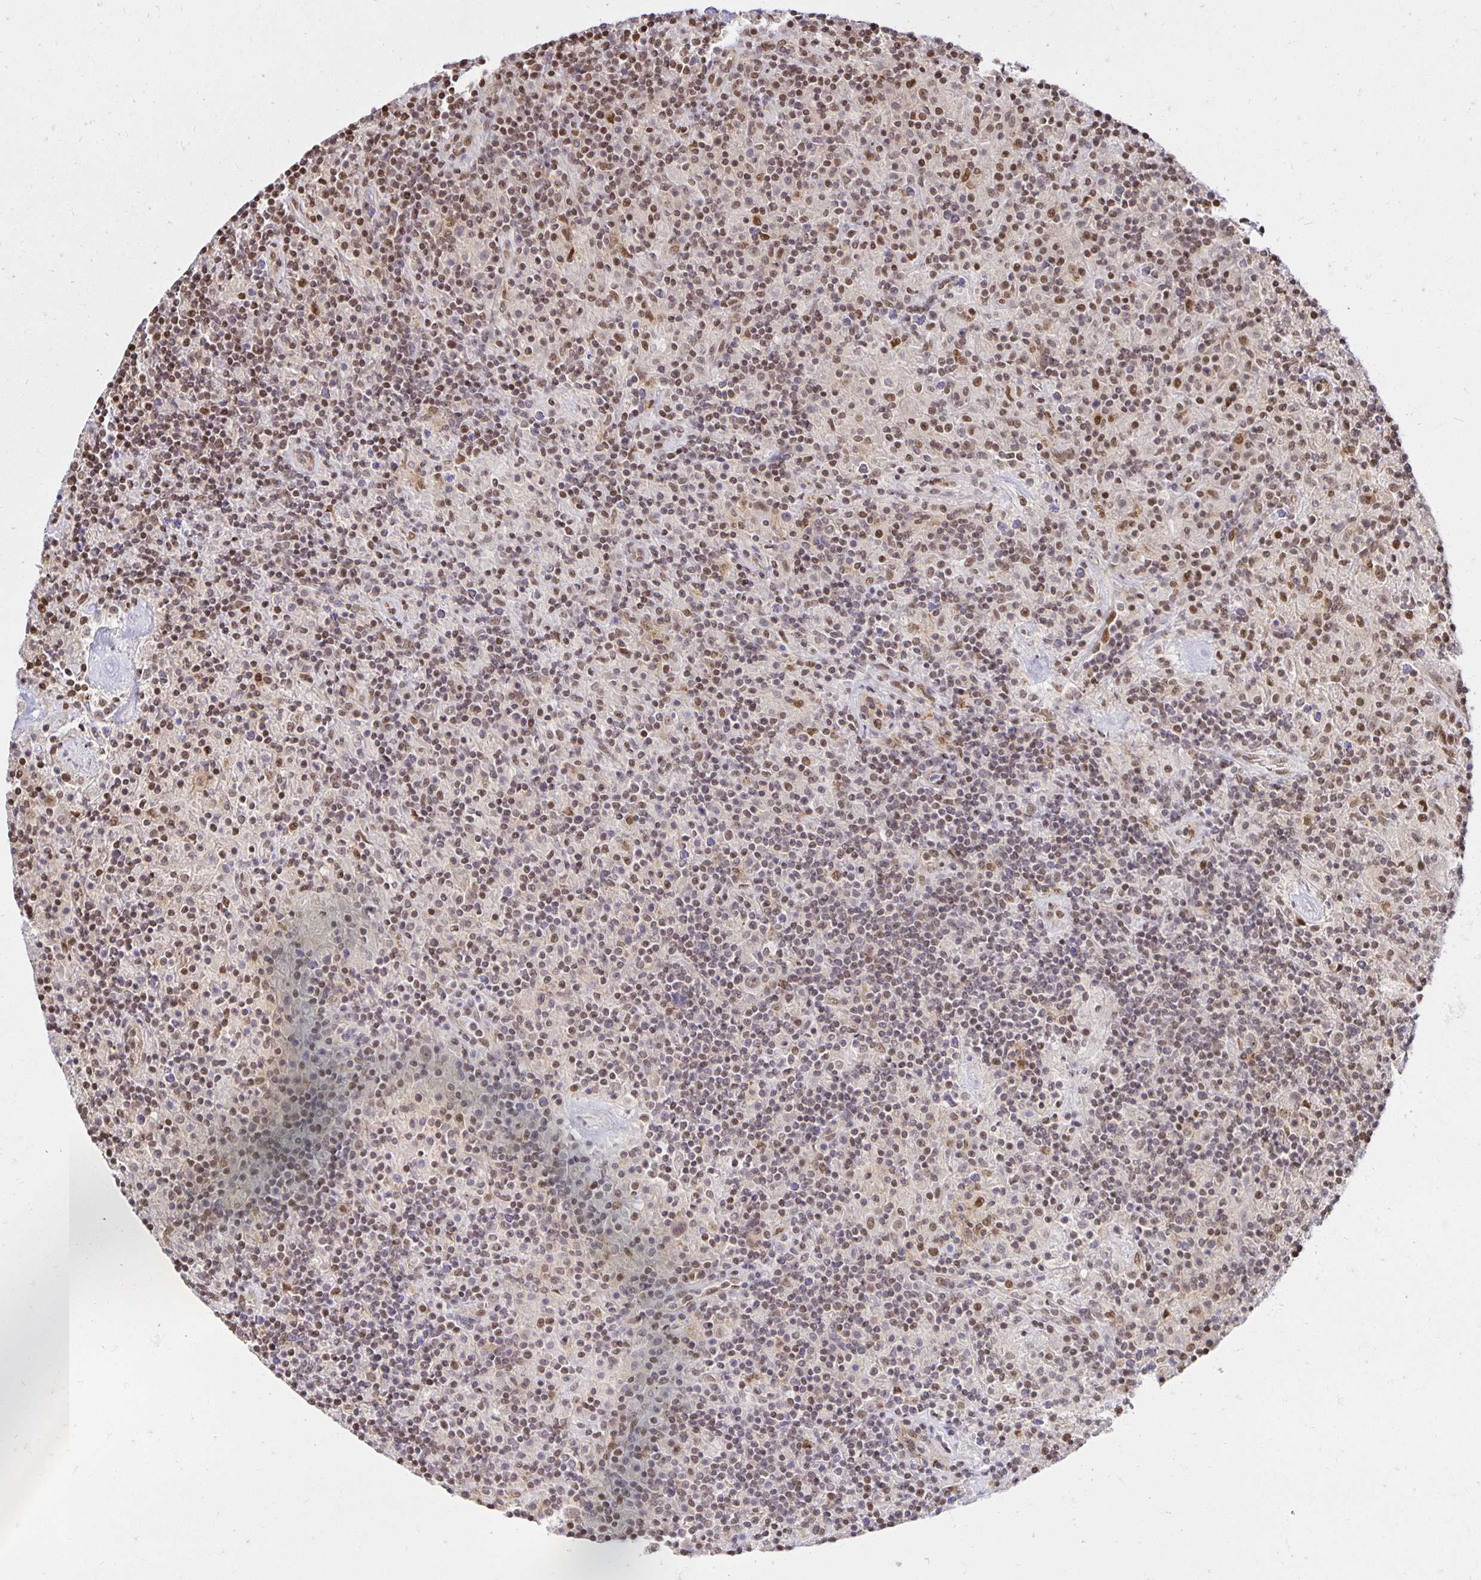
{"staining": {"intensity": "moderate", "quantity": ">75%", "location": "nuclear"}, "tissue": "lymphoma", "cell_type": "Tumor cells", "image_type": "cancer", "snomed": [{"axis": "morphology", "description": "Hodgkin's disease, NOS"}, {"axis": "topography", "description": "Thymus, NOS"}], "caption": "Brown immunohistochemical staining in lymphoma shows moderate nuclear staining in about >75% of tumor cells. (DAB (3,3'-diaminobenzidine) IHC with brightfield microscopy, high magnification).", "gene": "ZNF579", "patient": {"sex": "female", "age": 17}}